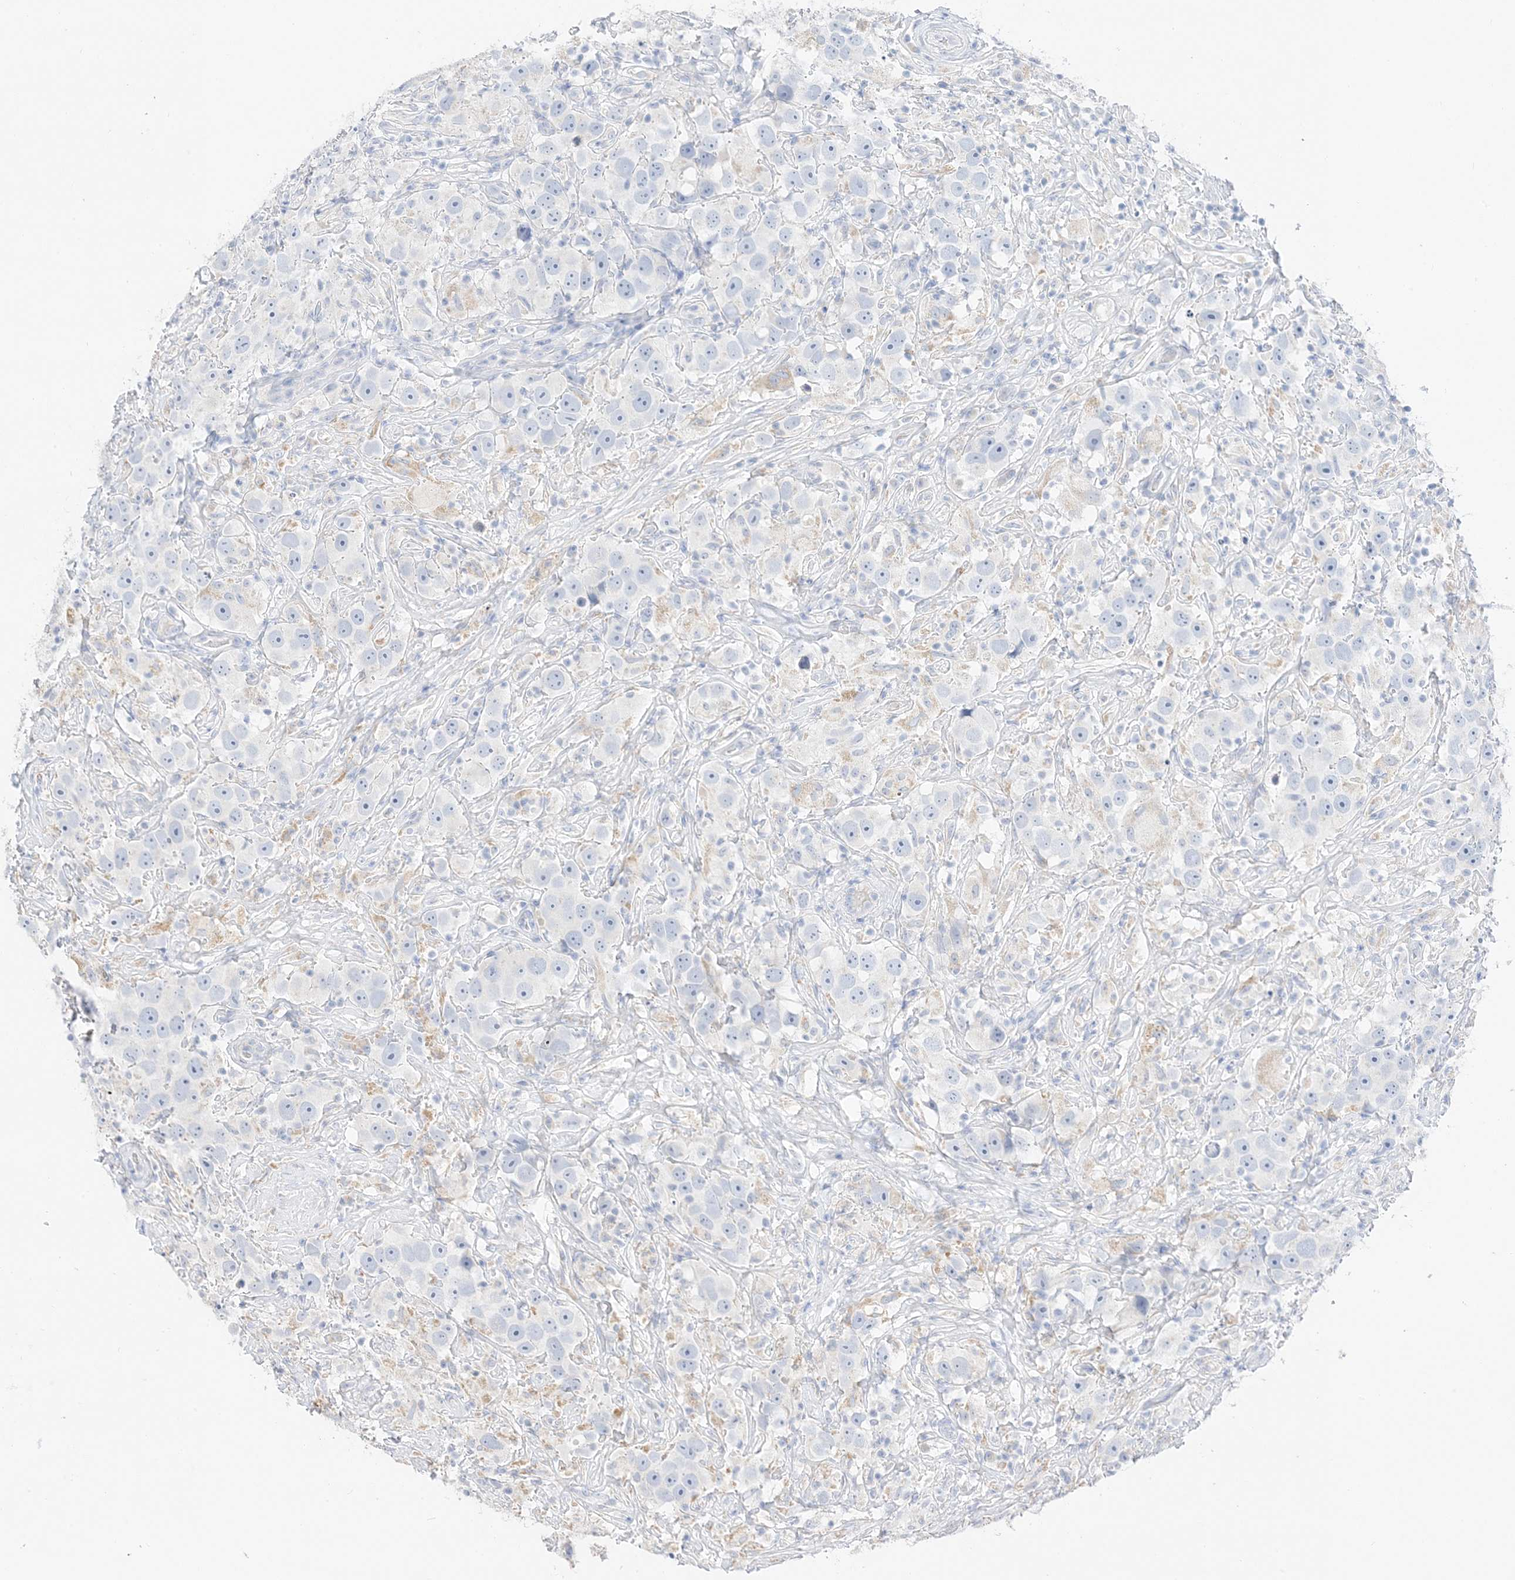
{"staining": {"intensity": "negative", "quantity": "none", "location": "none"}, "tissue": "testis cancer", "cell_type": "Tumor cells", "image_type": "cancer", "snomed": [{"axis": "morphology", "description": "Seminoma, NOS"}, {"axis": "topography", "description": "Testis"}], "caption": "Tumor cells are negative for protein expression in human testis cancer.", "gene": "MUC17", "patient": {"sex": "male", "age": 49}}